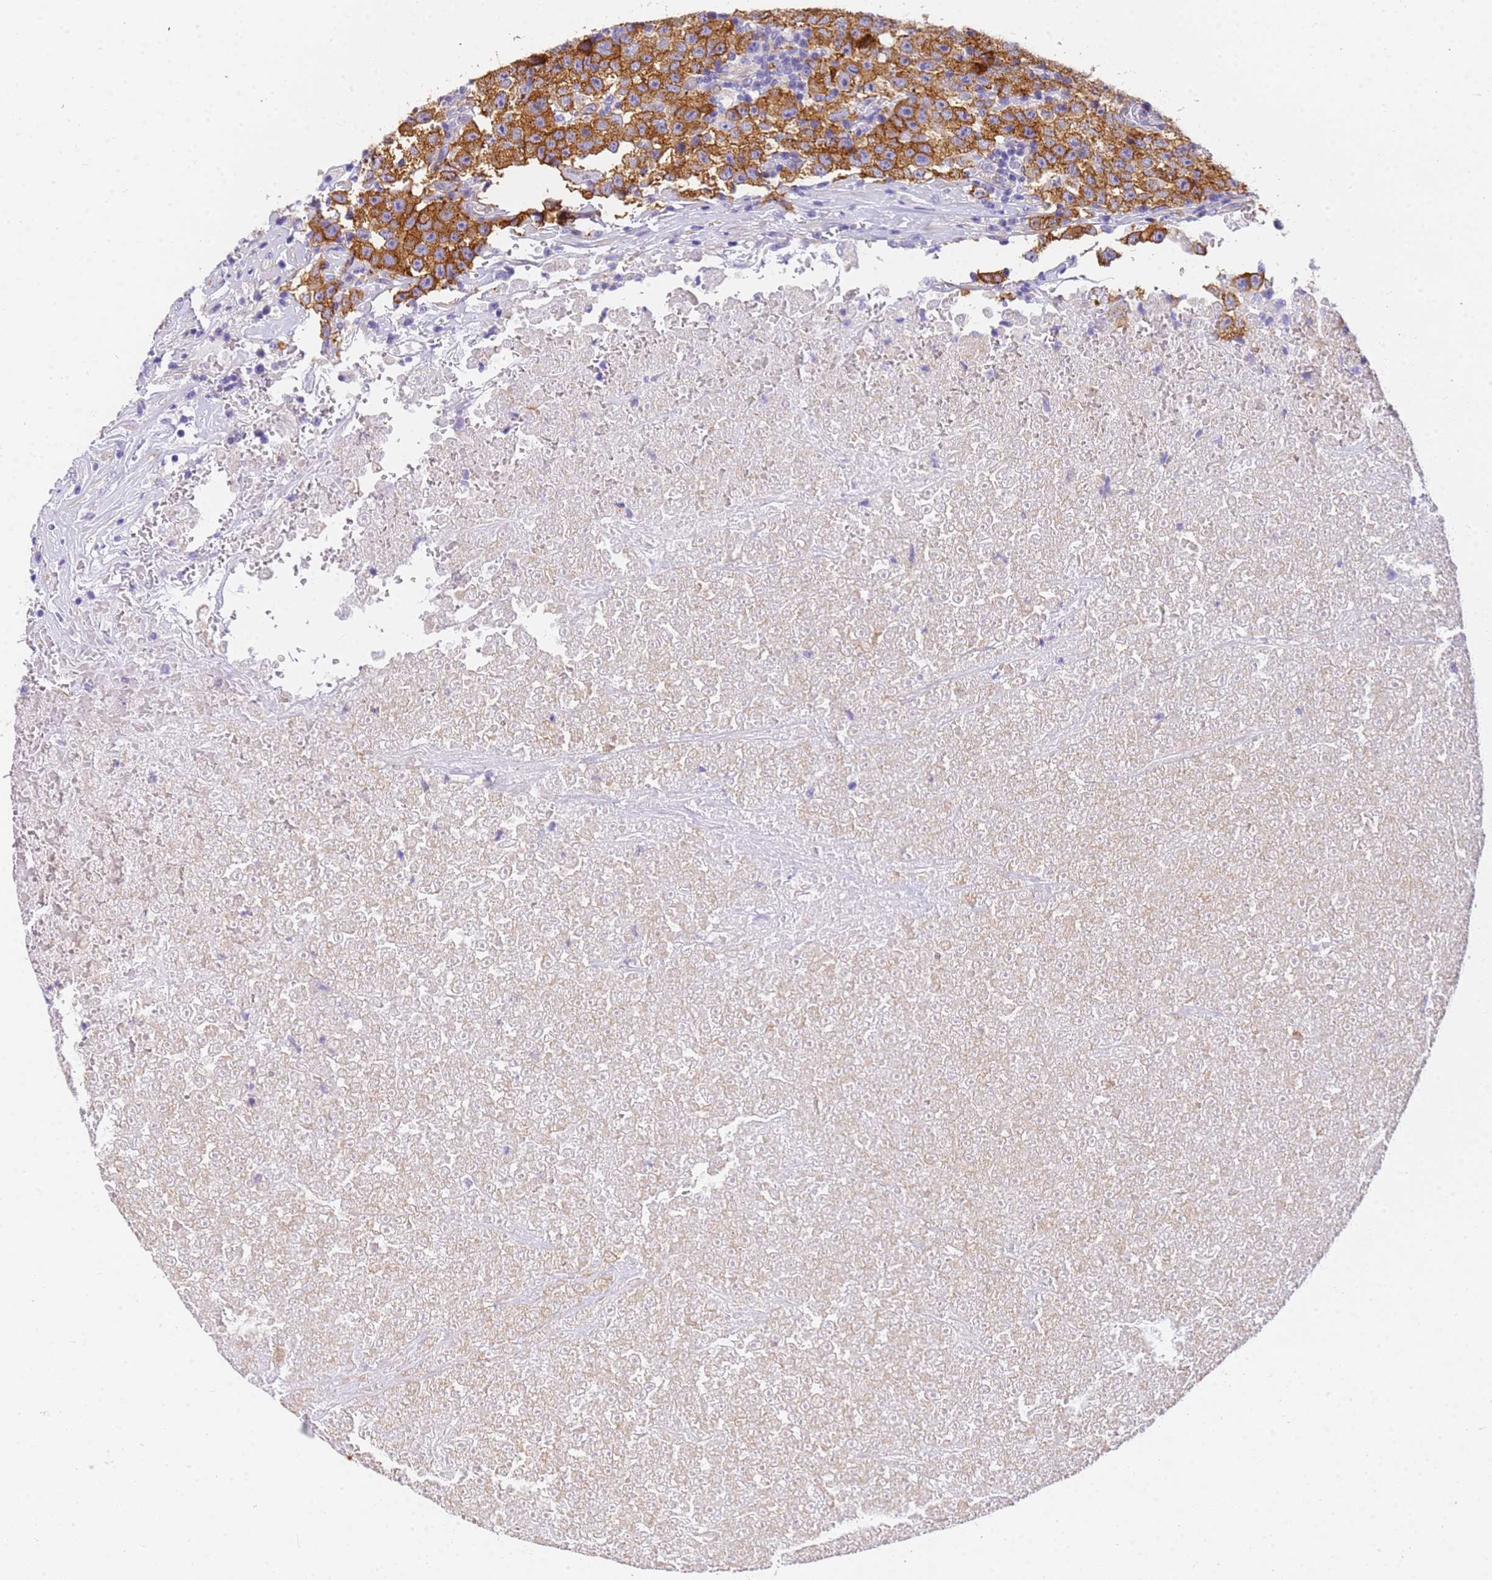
{"staining": {"intensity": "strong", "quantity": ">75%", "location": "cytoplasmic/membranous"}, "tissue": "testis cancer", "cell_type": "Tumor cells", "image_type": "cancer", "snomed": [{"axis": "morphology", "description": "Seminoma, NOS"}, {"axis": "topography", "description": "Testis"}], "caption": "Testis cancer stained with immunohistochemistry demonstrates strong cytoplasmic/membranous staining in about >75% of tumor cells. Using DAB (brown) and hematoxylin (blue) stains, captured at high magnification using brightfield microscopy.", "gene": "MVB12A", "patient": {"sex": "male", "age": 22}}